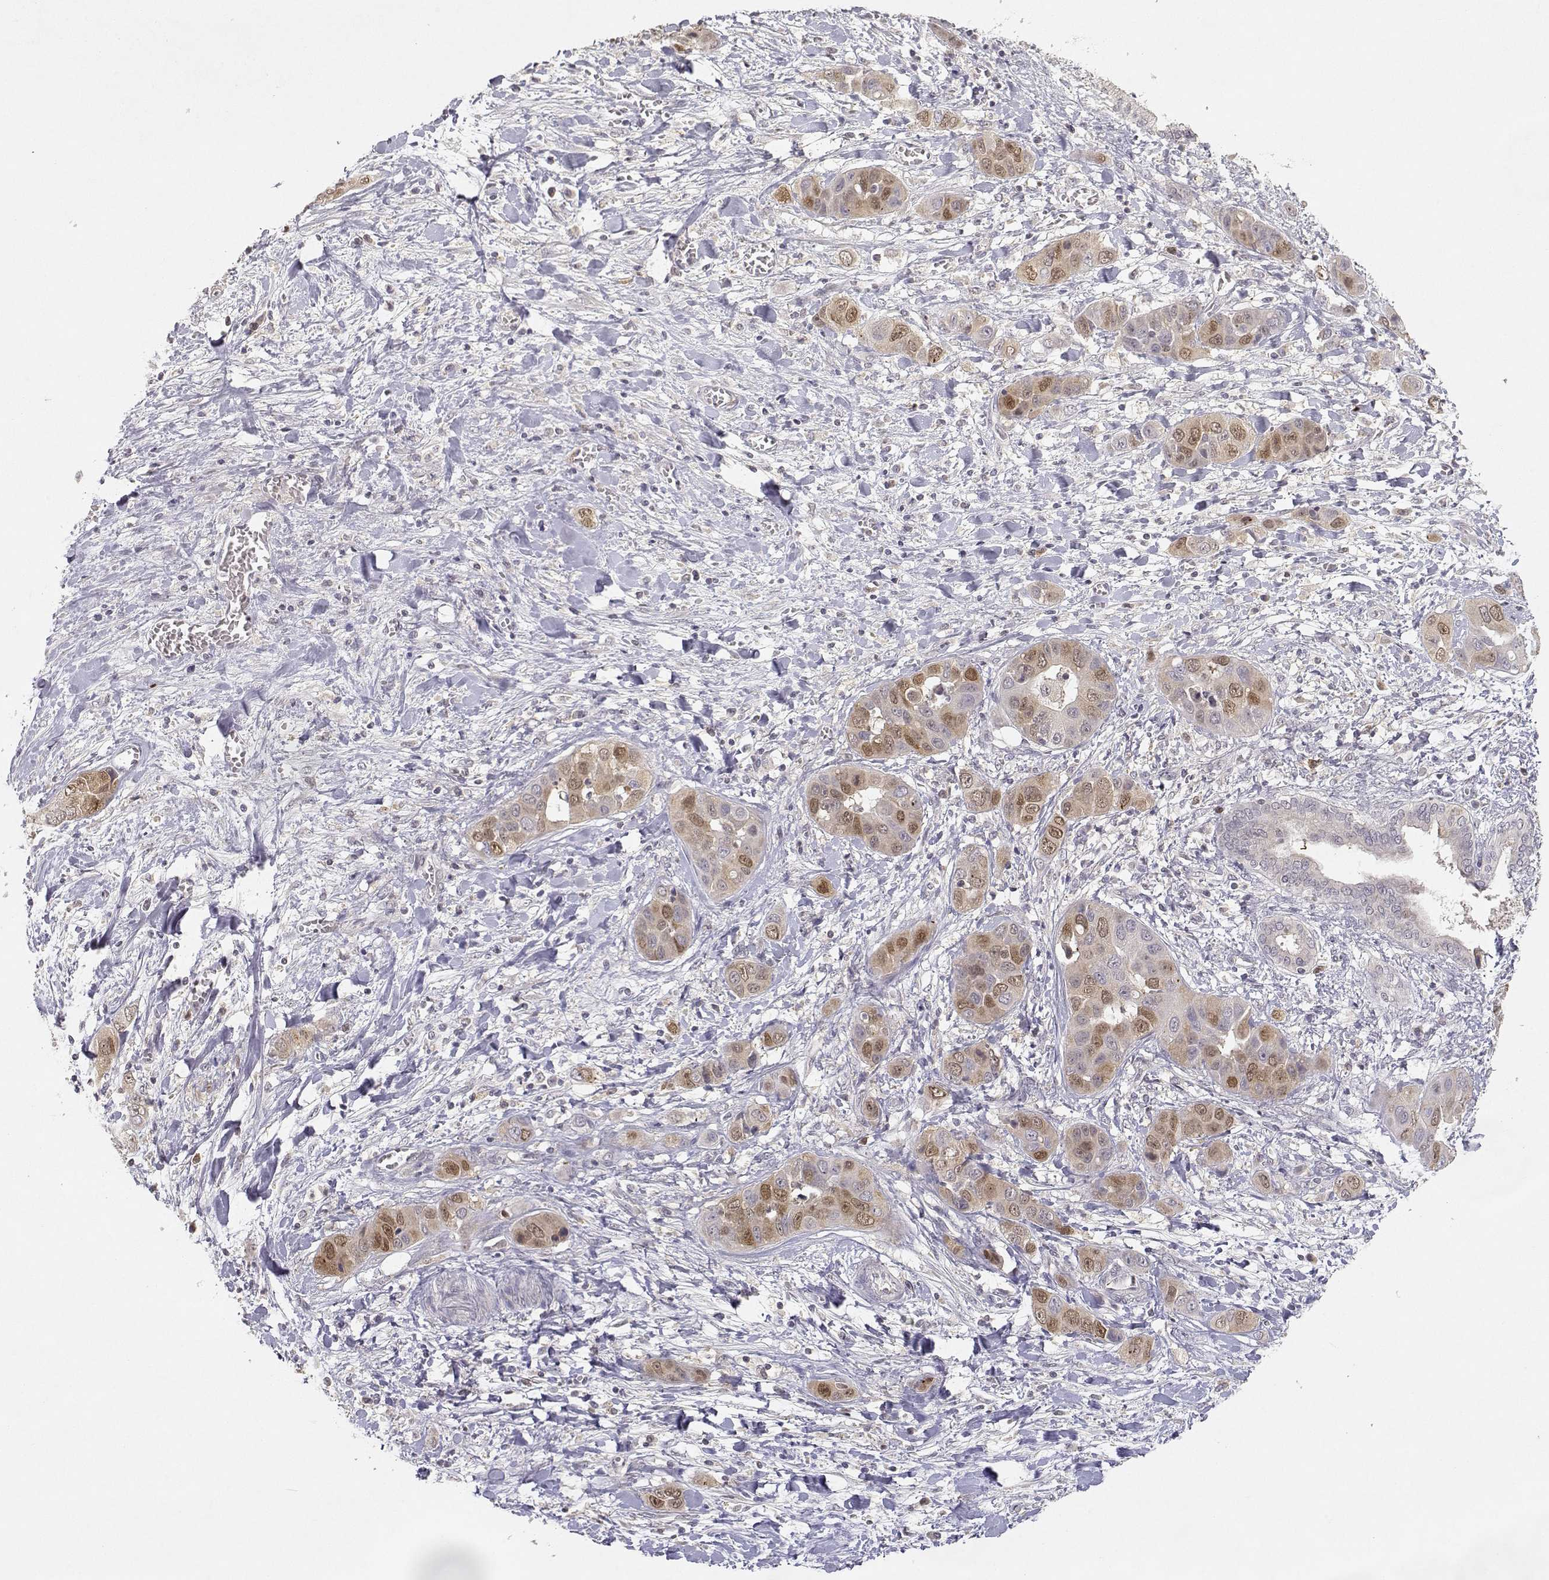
{"staining": {"intensity": "moderate", "quantity": "25%-75%", "location": "cytoplasmic/membranous,nuclear"}, "tissue": "liver cancer", "cell_type": "Tumor cells", "image_type": "cancer", "snomed": [{"axis": "morphology", "description": "Cholangiocarcinoma"}, {"axis": "topography", "description": "Liver"}], "caption": "Immunohistochemical staining of liver cholangiocarcinoma shows medium levels of moderate cytoplasmic/membranous and nuclear expression in about 25%-75% of tumor cells. The protein is shown in brown color, while the nuclei are stained blue.", "gene": "RAD51", "patient": {"sex": "female", "age": 52}}